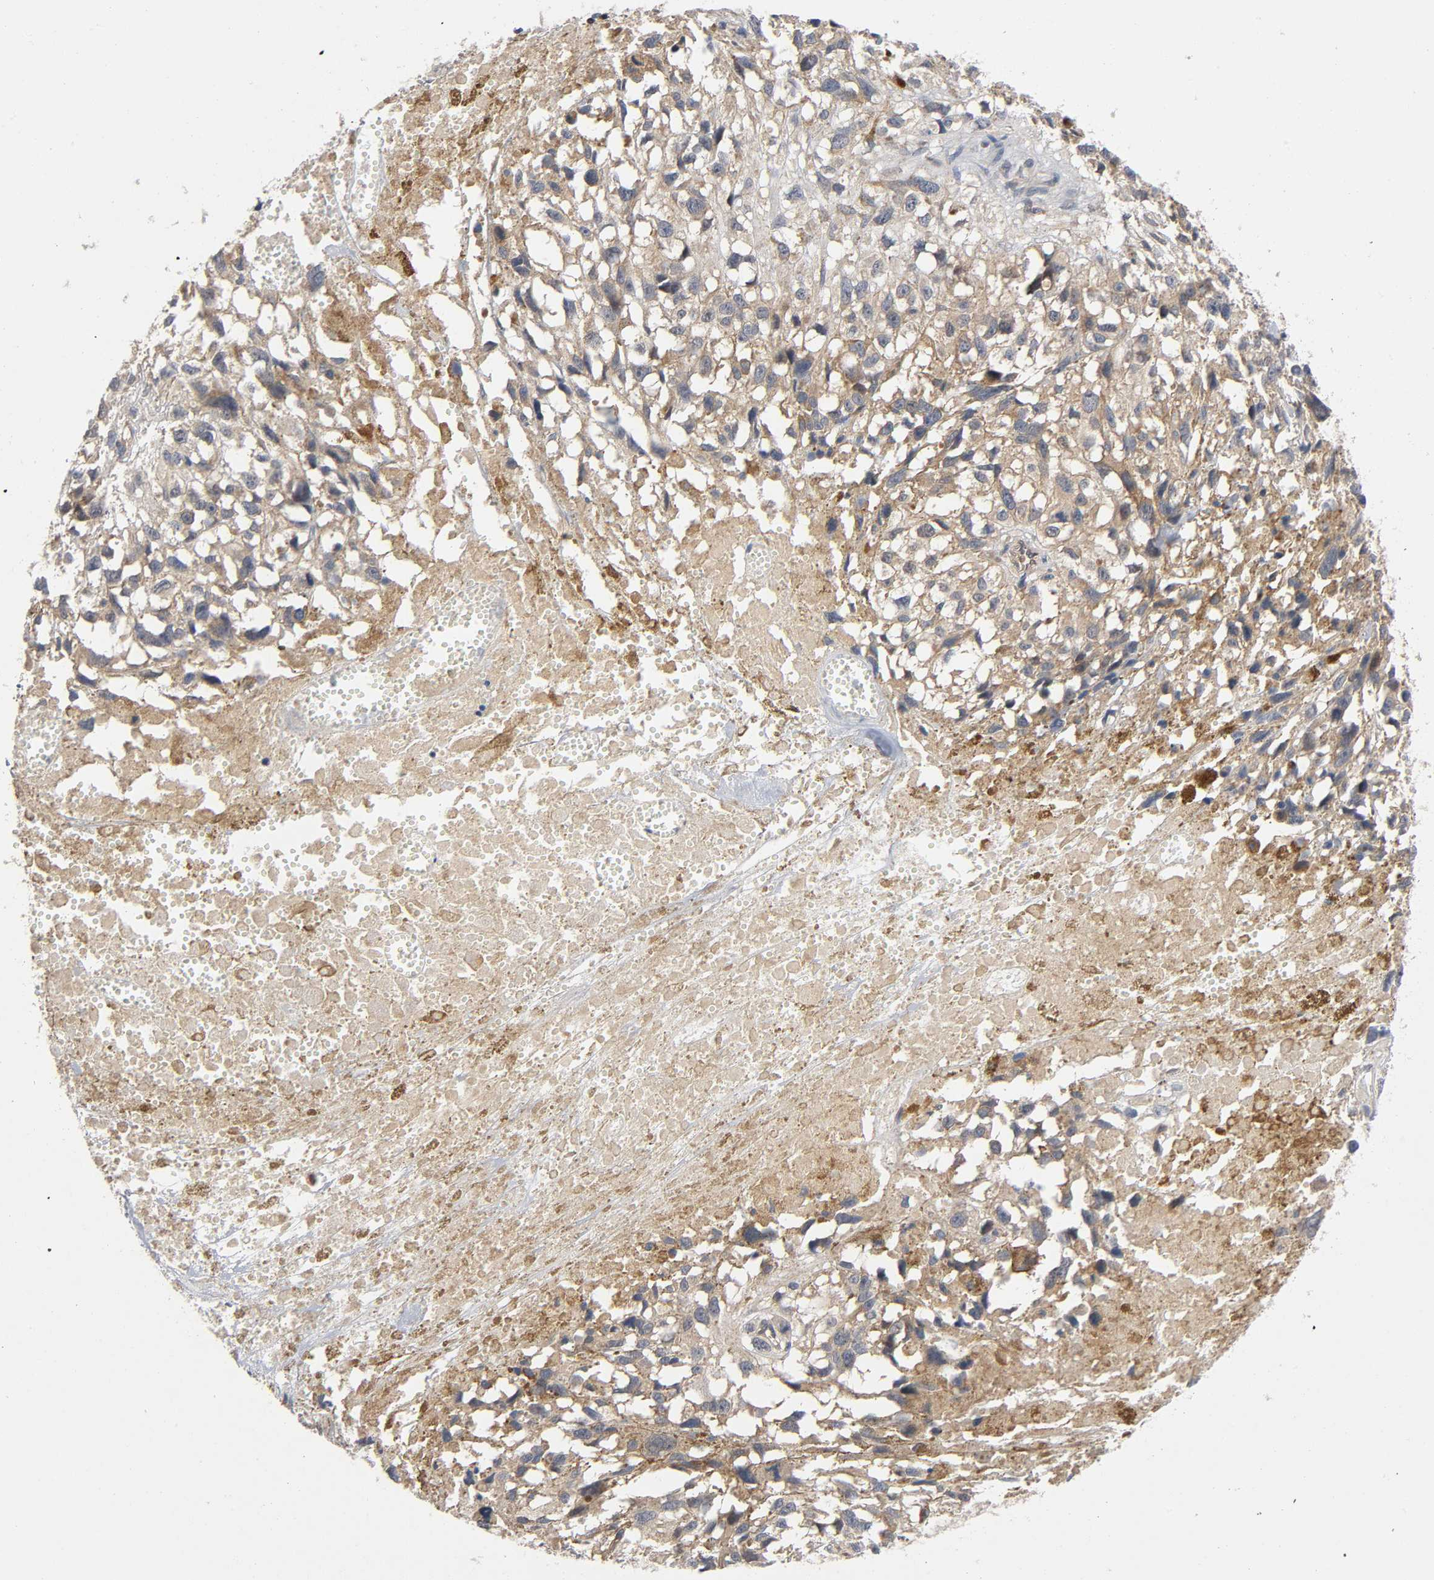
{"staining": {"intensity": "moderate", "quantity": ">75%", "location": "cytoplasmic/membranous"}, "tissue": "melanoma", "cell_type": "Tumor cells", "image_type": "cancer", "snomed": [{"axis": "morphology", "description": "Malignant melanoma, Metastatic site"}, {"axis": "topography", "description": "Lymph node"}], "caption": "Moderate cytoplasmic/membranous protein positivity is present in about >75% of tumor cells in melanoma. Nuclei are stained in blue.", "gene": "MAPK8", "patient": {"sex": "male", "age": 59}}